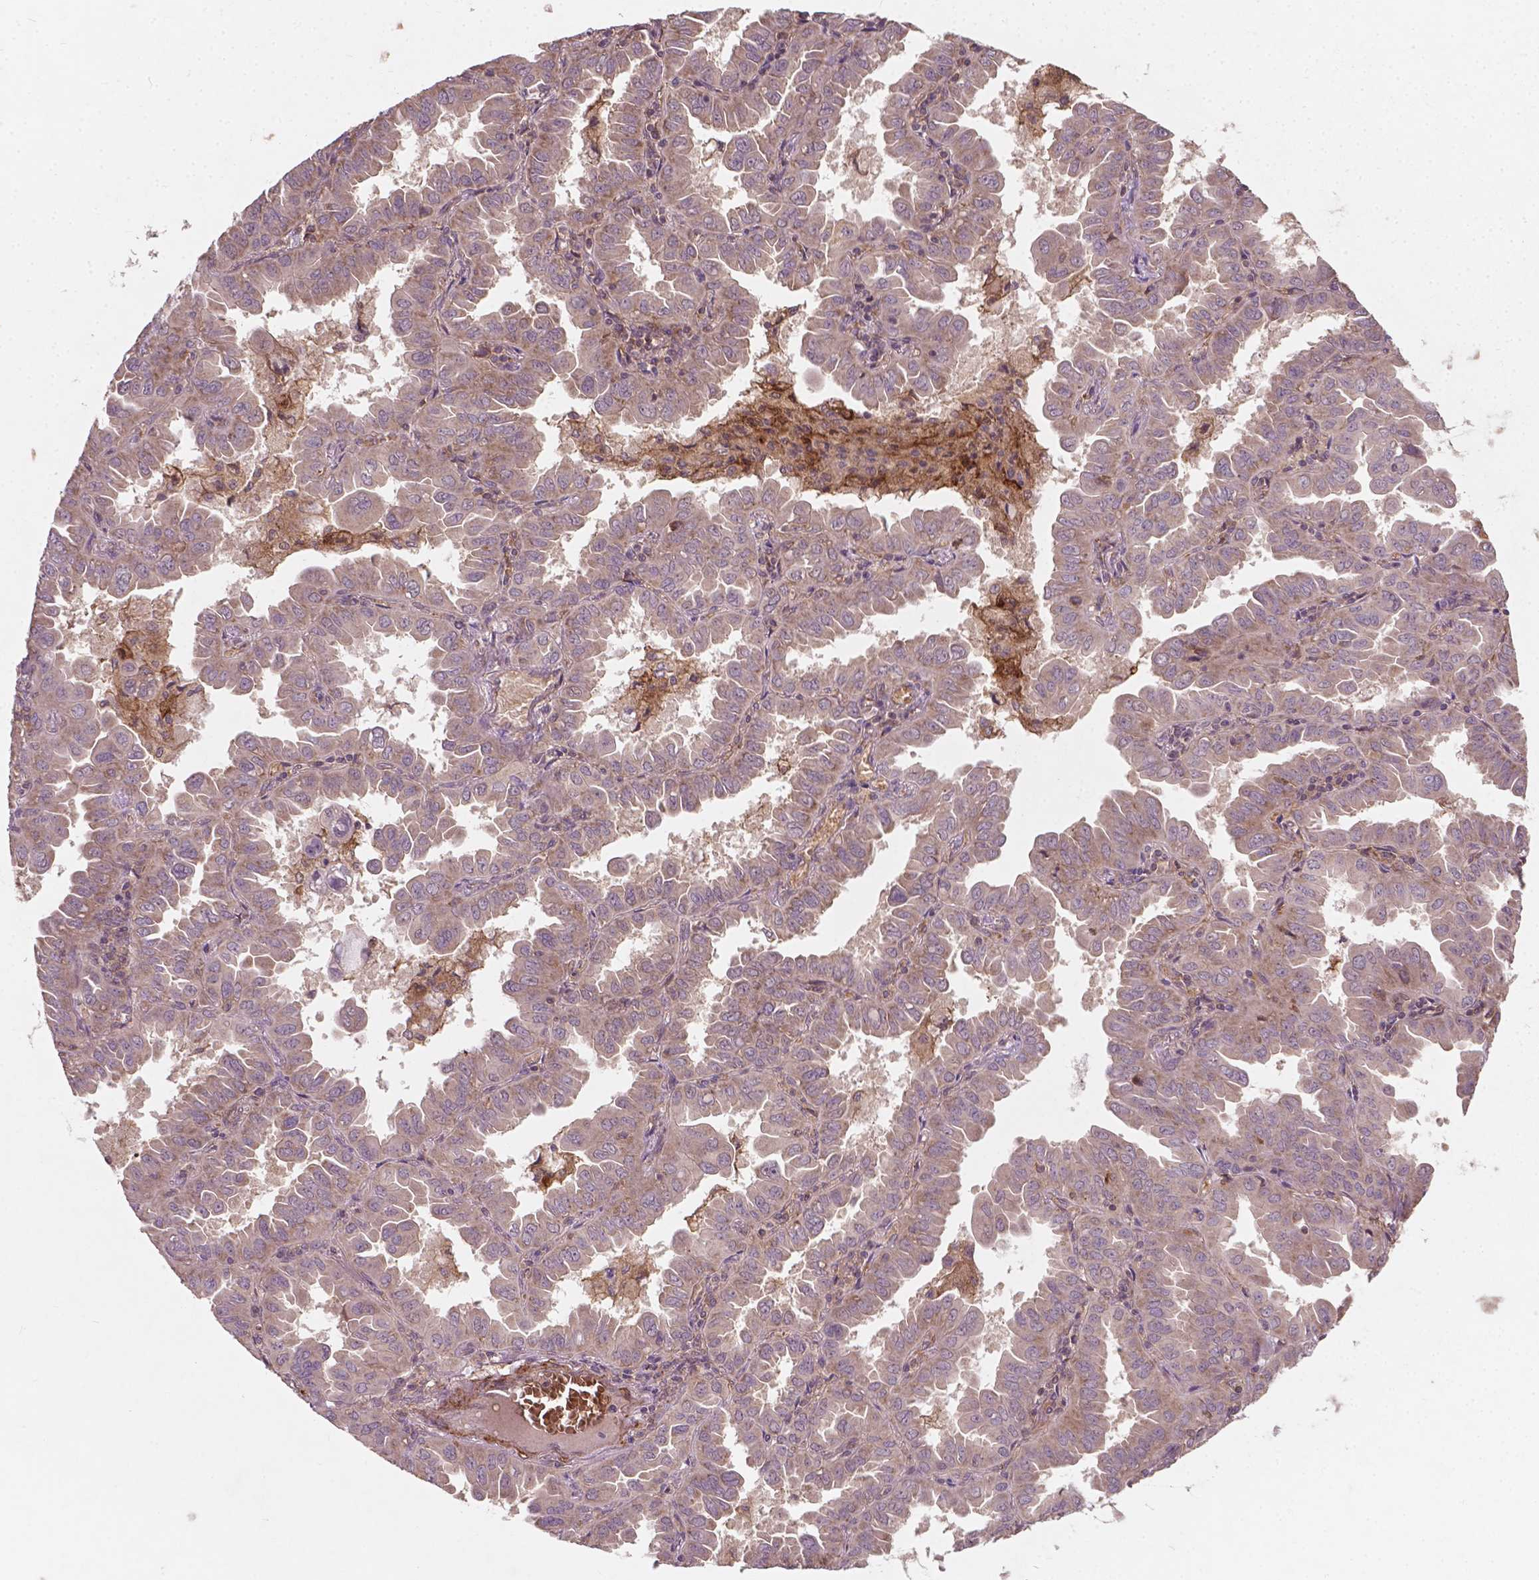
{"staining": {"intensity": "negative", "quantity": "none", "location": "none"}, "tissue": "lung cancer", "cell_type": "Tumor cells", "image_type": "cancer", "snomed": [{"axis": "morphology", "description": "Adenocarcinoma, NOS"}, {"axis": "topography", "description": "Lung"}], "caption": "Tumor cells are negative for brown protein staining in lung adenocarcinoma. (Brightfield microscopy of DAB (3,3'-diaminobenzidine) IHC at high magnification).", "gene": "CYFIP2", "patient": {"sex": "male", "age": 64}}